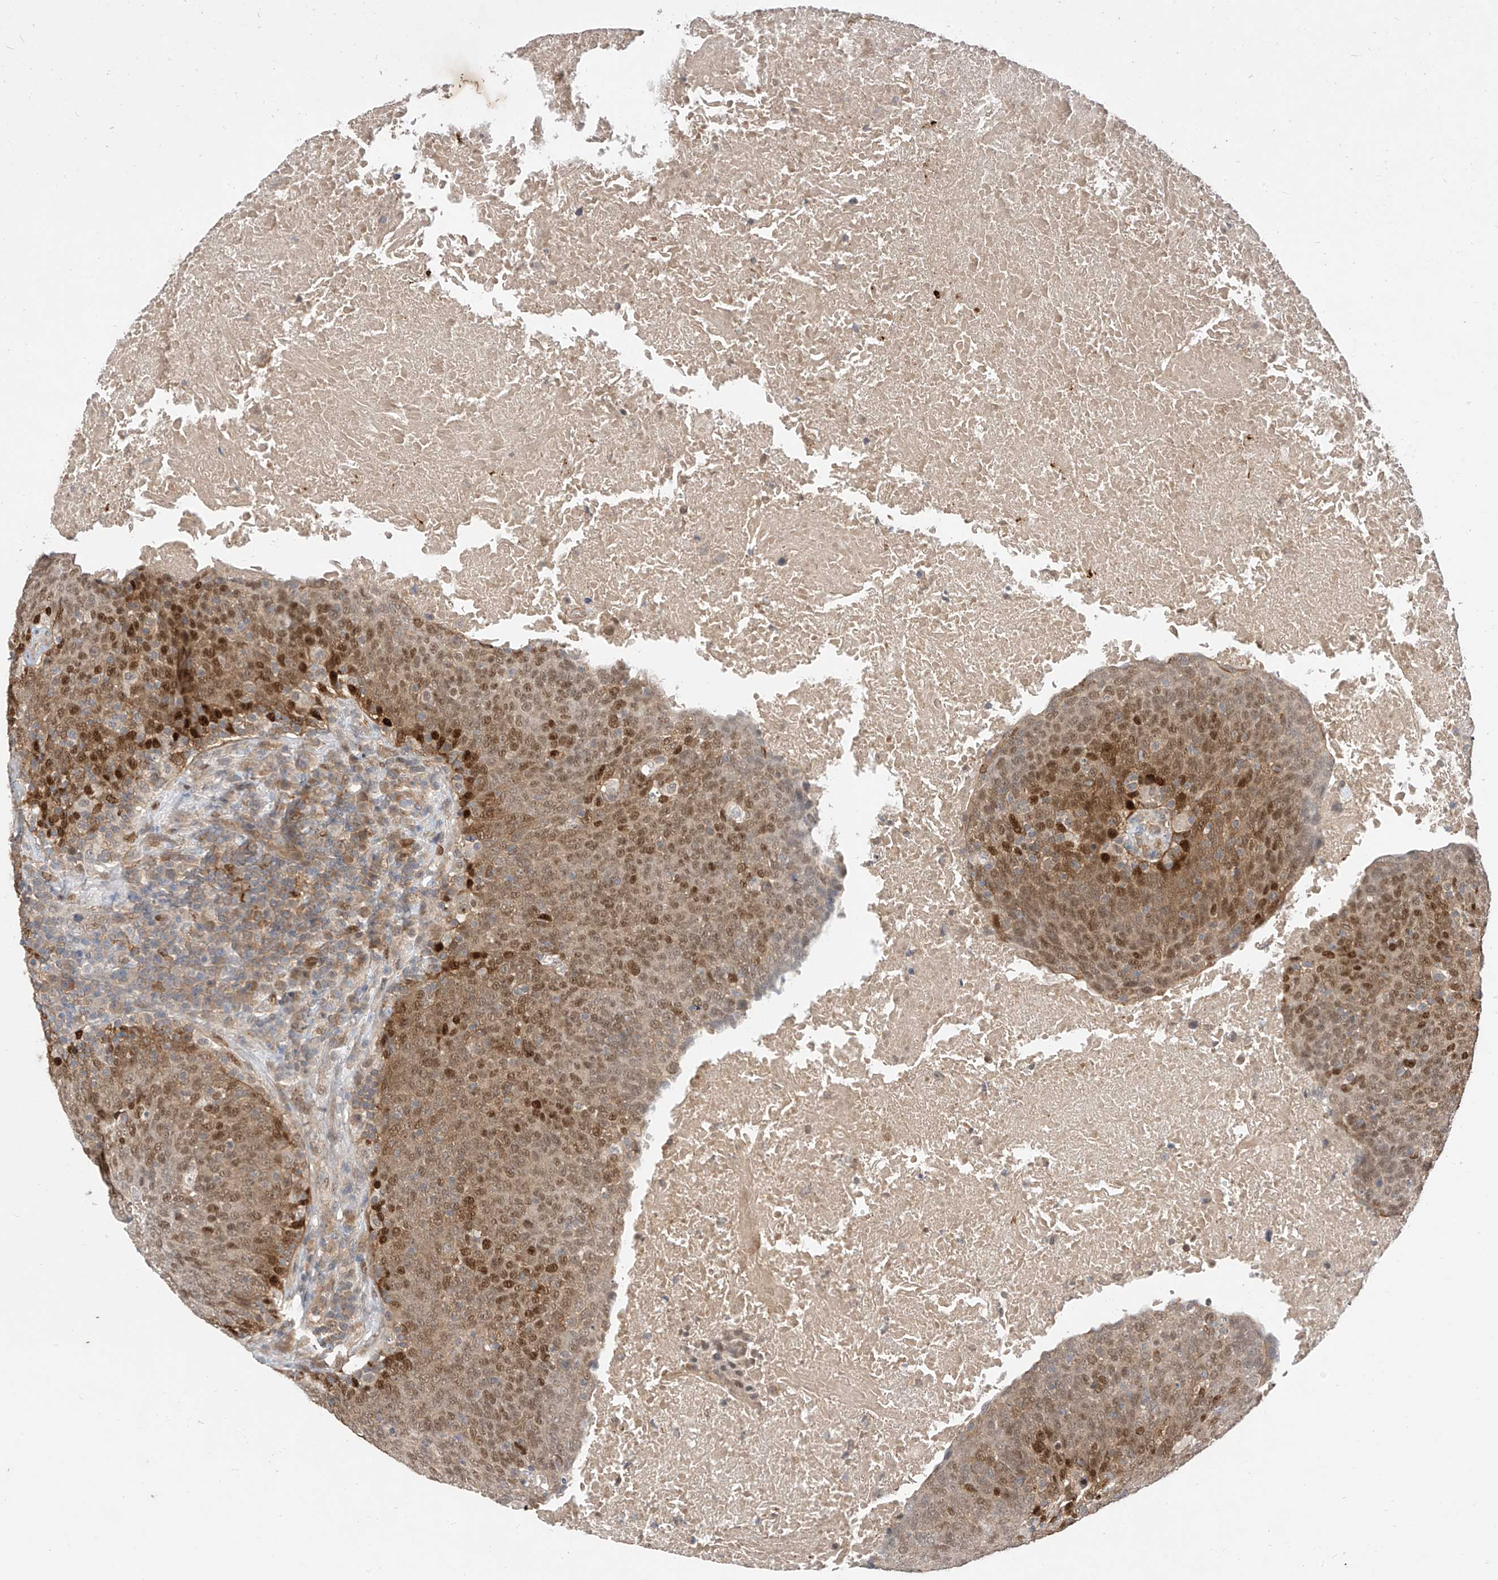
{"staining": {"intensity": "strong", "quantity": "25%-75%", "location": "nuclear"}, "tissue": "head and neck cancer", "cell_type": "Tumor cells", "image_type": "cancer", "snomed": [{"axis": "morphology", "description": "Squamous cell carcinoma, NOS"}, {"axis": "morphology", "description": "Squamous cell carcinoma, metastatic, NOS"}, {"axis": "topography", "description": "Lymph node"}, {"axis": "topography", "description": "Head-Neck"}], "caption": "There is high levels of strong nuclear positivity in tumor cells of head and neck cancer (squamous cell carcinoma), as demonstrated by immunohistochemical staining (brown color).", "gene": "MRTFA", "patient": {"sex": "male", "age": 62}}